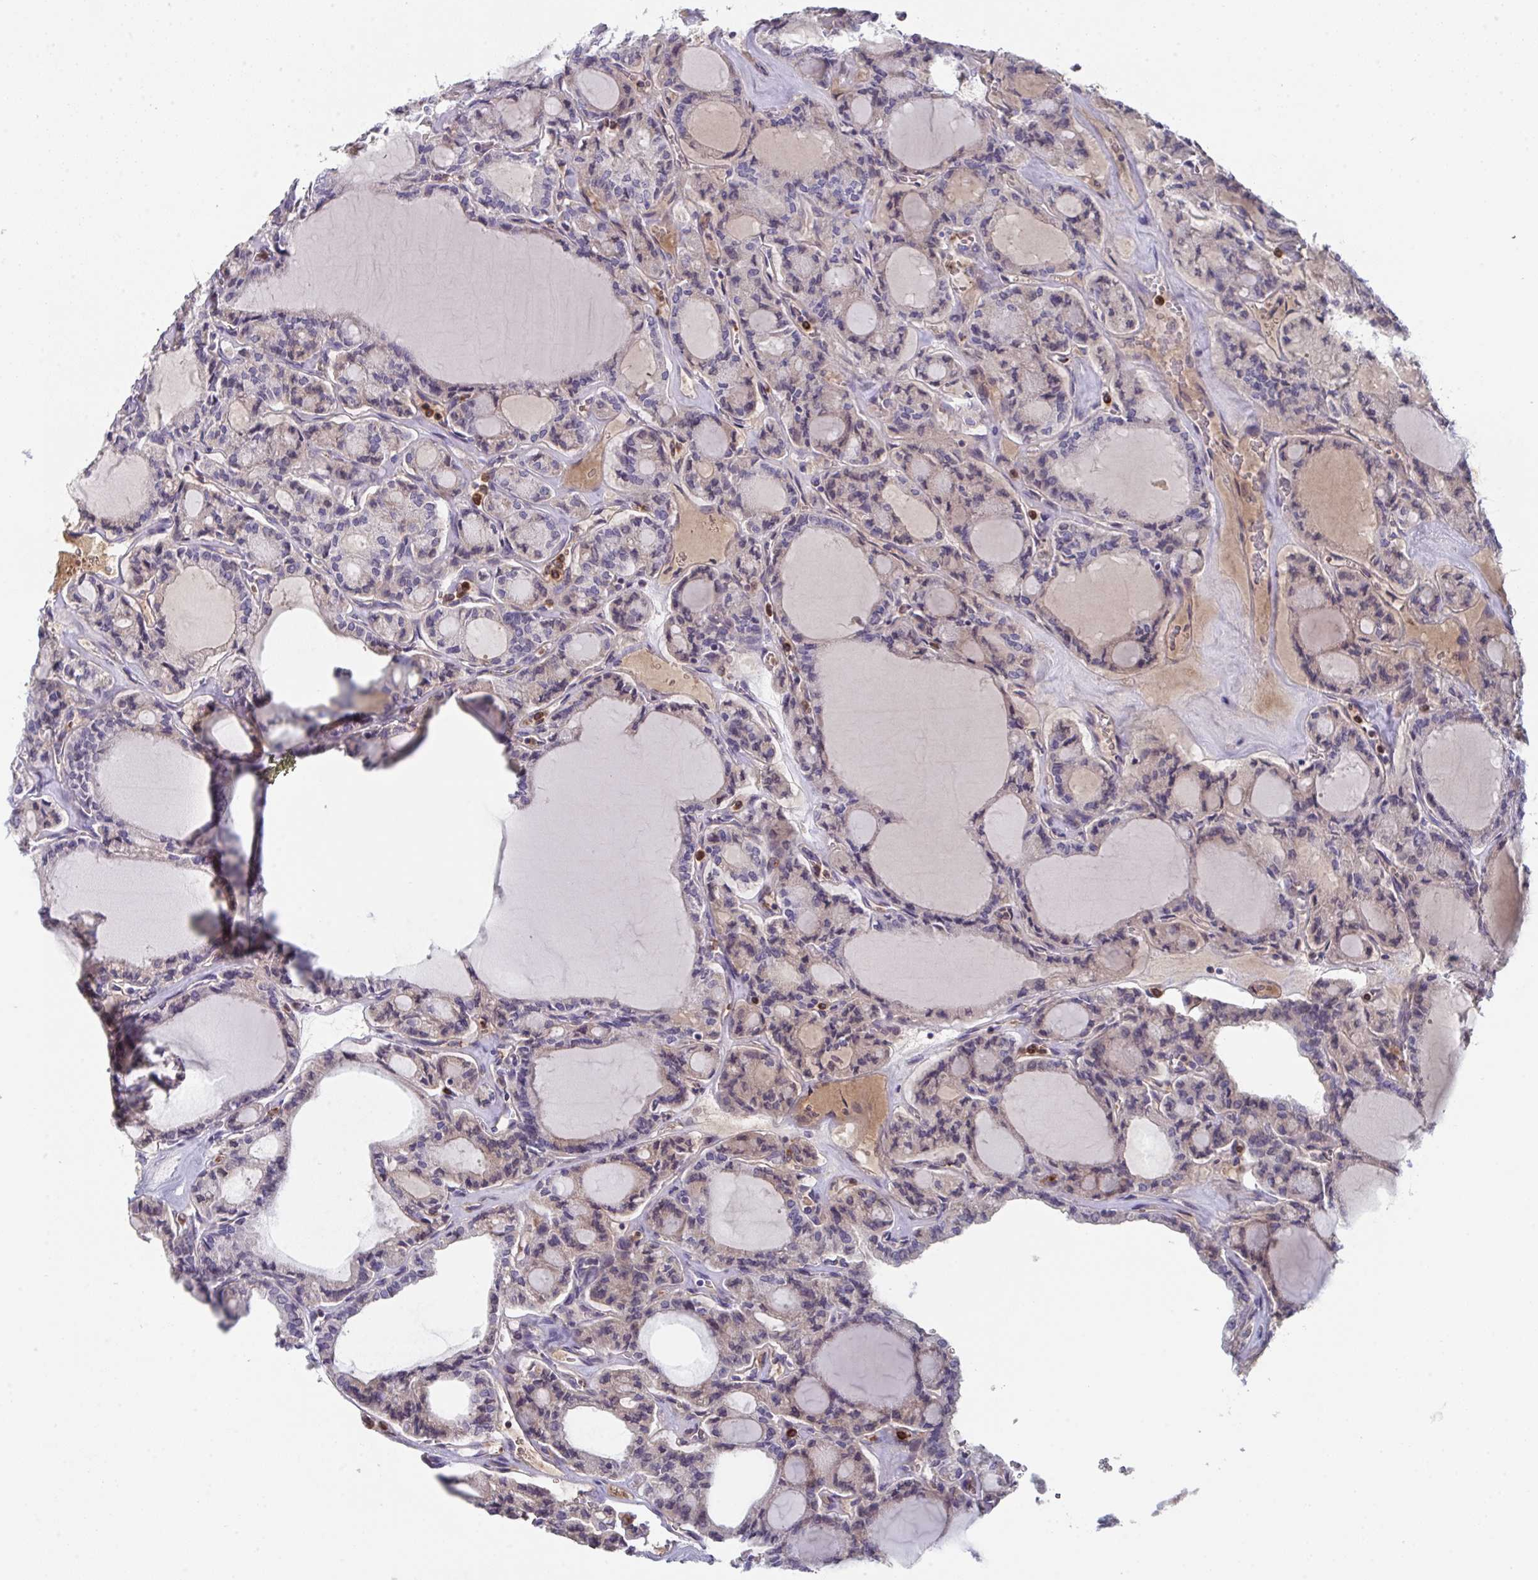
{"staining": {"intensity": "weak", "quantity": "<25%", "location": "cytoplasmic/membranous"}, "tissue": "thyroid cancer", "cell_type": "Tumor cells", "image_type": "cancer", "snomed": [{"axis": "morphology", "description": "Papillary adenocarcinoma, NOS"}, {"axis": "topography", "description": "Thyroid gland"}], "caption": "IHC histopathology image of neoplastic tissue: thyroid cancer stained with DAB displays no significant protein expression in tumor cells.", "gene": "HGFAC", "patient": {"sex": "male", "age": 87}}